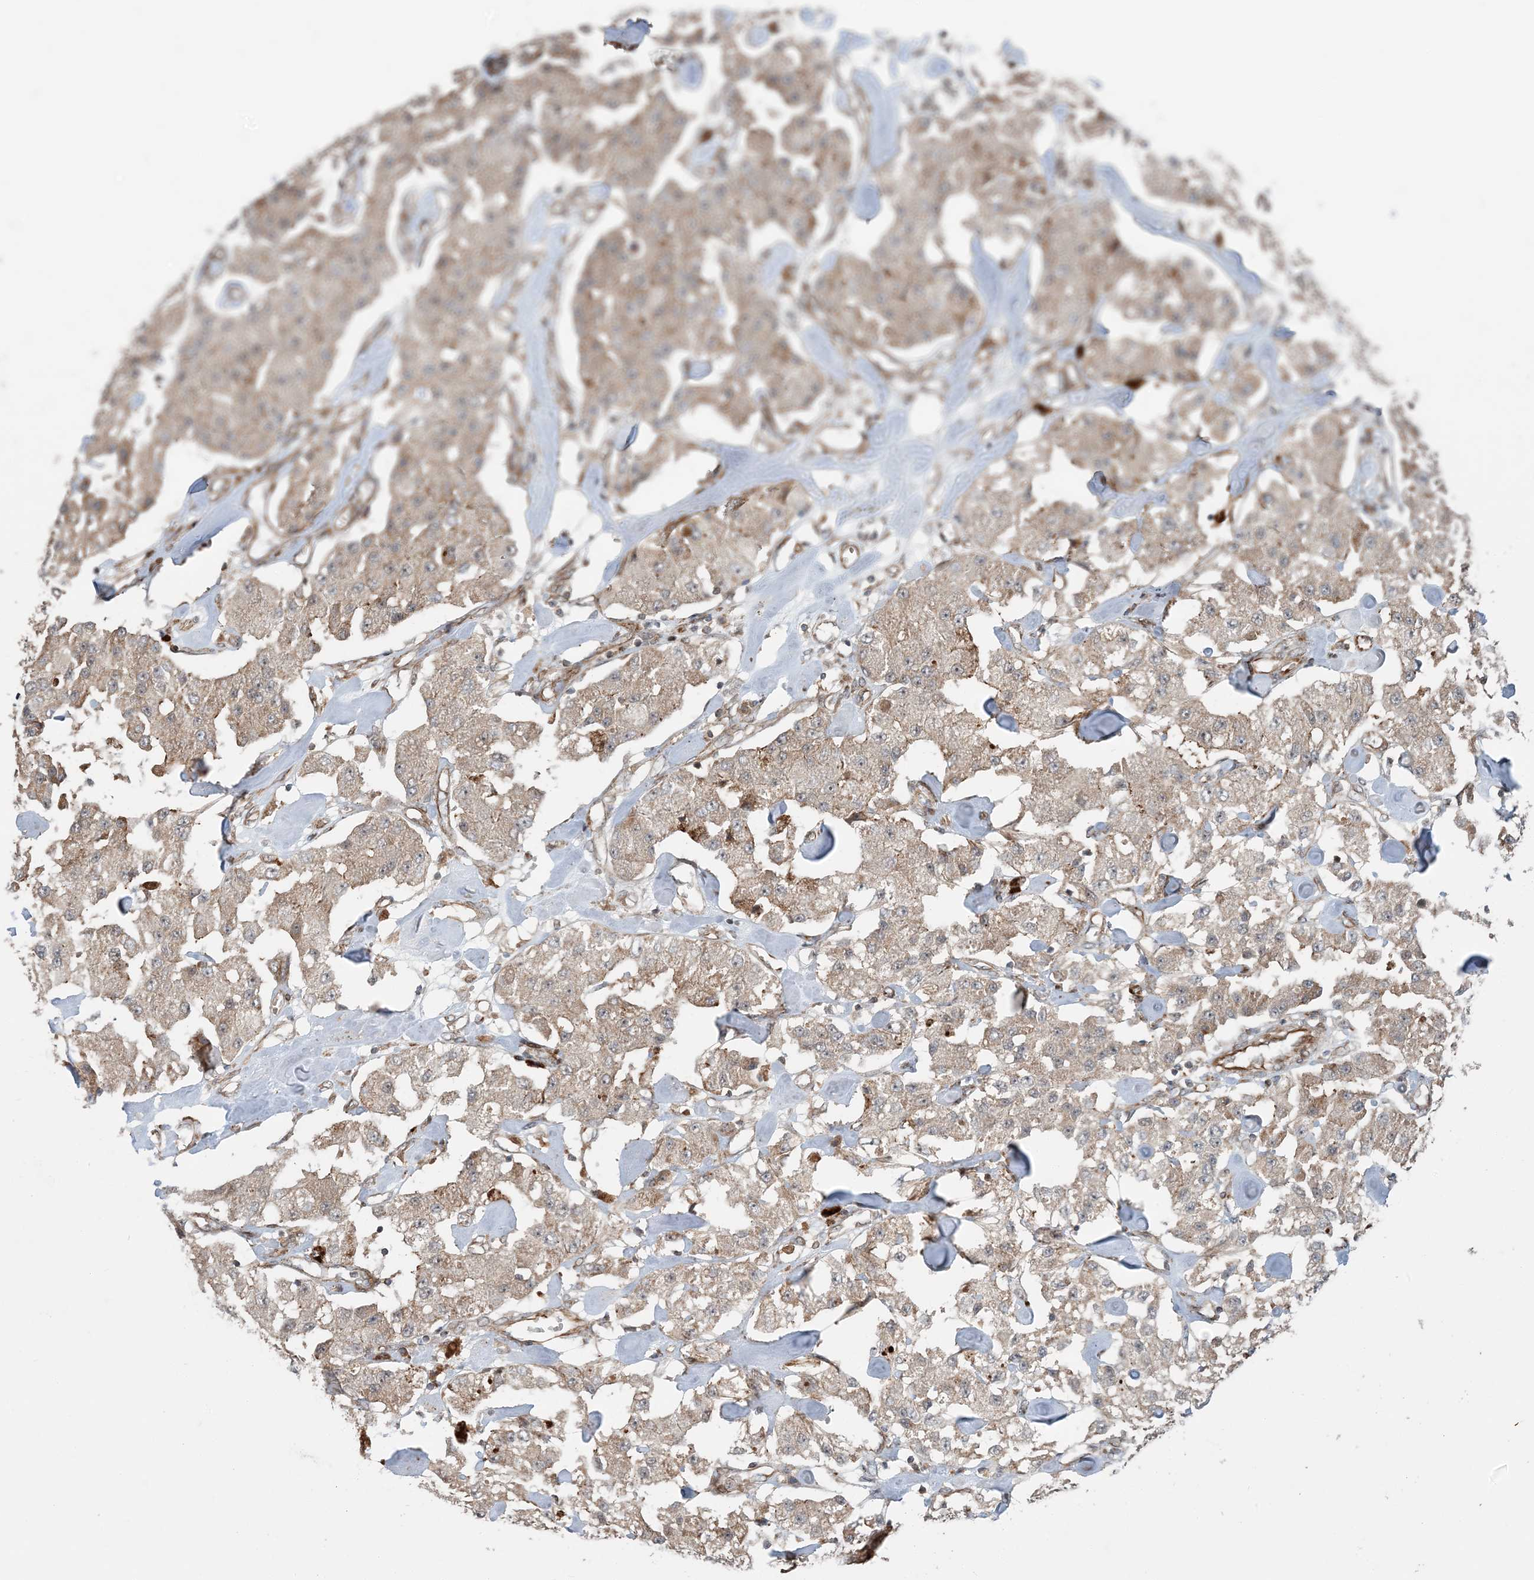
{"staining": {"intensity": "weak", "quantity": "<25%", "location": "cytoplasmic/membranous"}, "tissue": "carcinoid", "cell_type": "Tumor cells", "image_type": "cancer", "snomed": [{"axis": "morphology", "description": "Carcinoid, malignant, NOS"}, {"axis": "topography", "description": "Pancreas"}], "caption": "DAB (3,3'-diaminobenzidine) immunohistochemical staining of human carcinoid reveals no significant expression in tumor cells.", "gene": "EDEM2", "patient": {"sex": "male", "age": 41}}